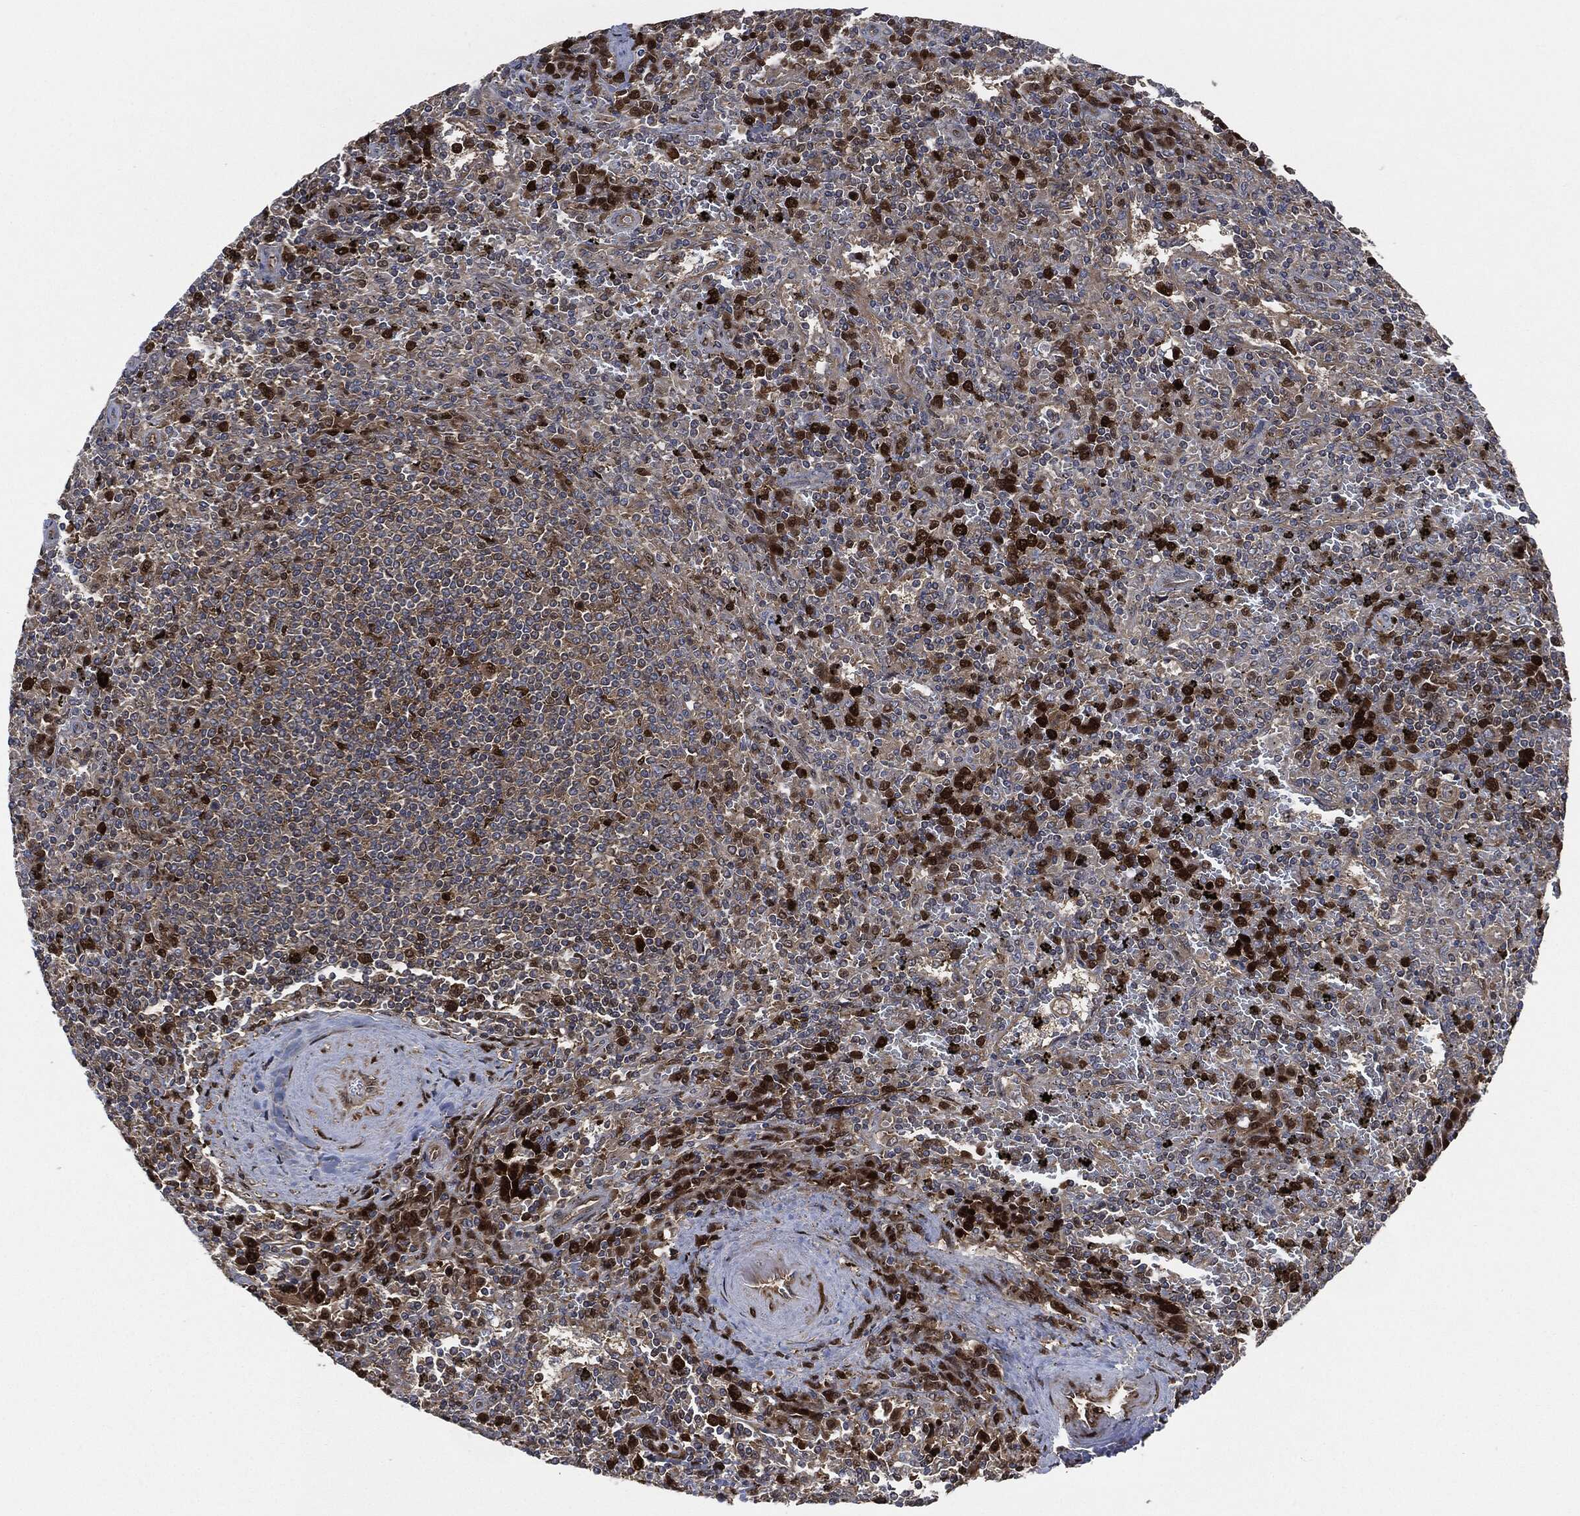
{"staining": {"intensity": "strong", "quantity": "<25%", "location": "cytoplasmic/membranous,nuclear"}, "tissue": "lymphoma", "cell_type": "Tumor cells", "image_type": "cancer", "snomed": [{"axis": "morphology", "description": "Malignant lymphoma, non-Hodgkin's type, Low grade"}, {"axis": "topography", "description": "Spleen"}], "caption": "The immunohistochemical stain highlights strong cytoplasmic/membranous and nuclear expression in tumor cells of lymphoma tissue.", "gene": "DCTN1", "patient": {"sex": "male", "age": 62}}